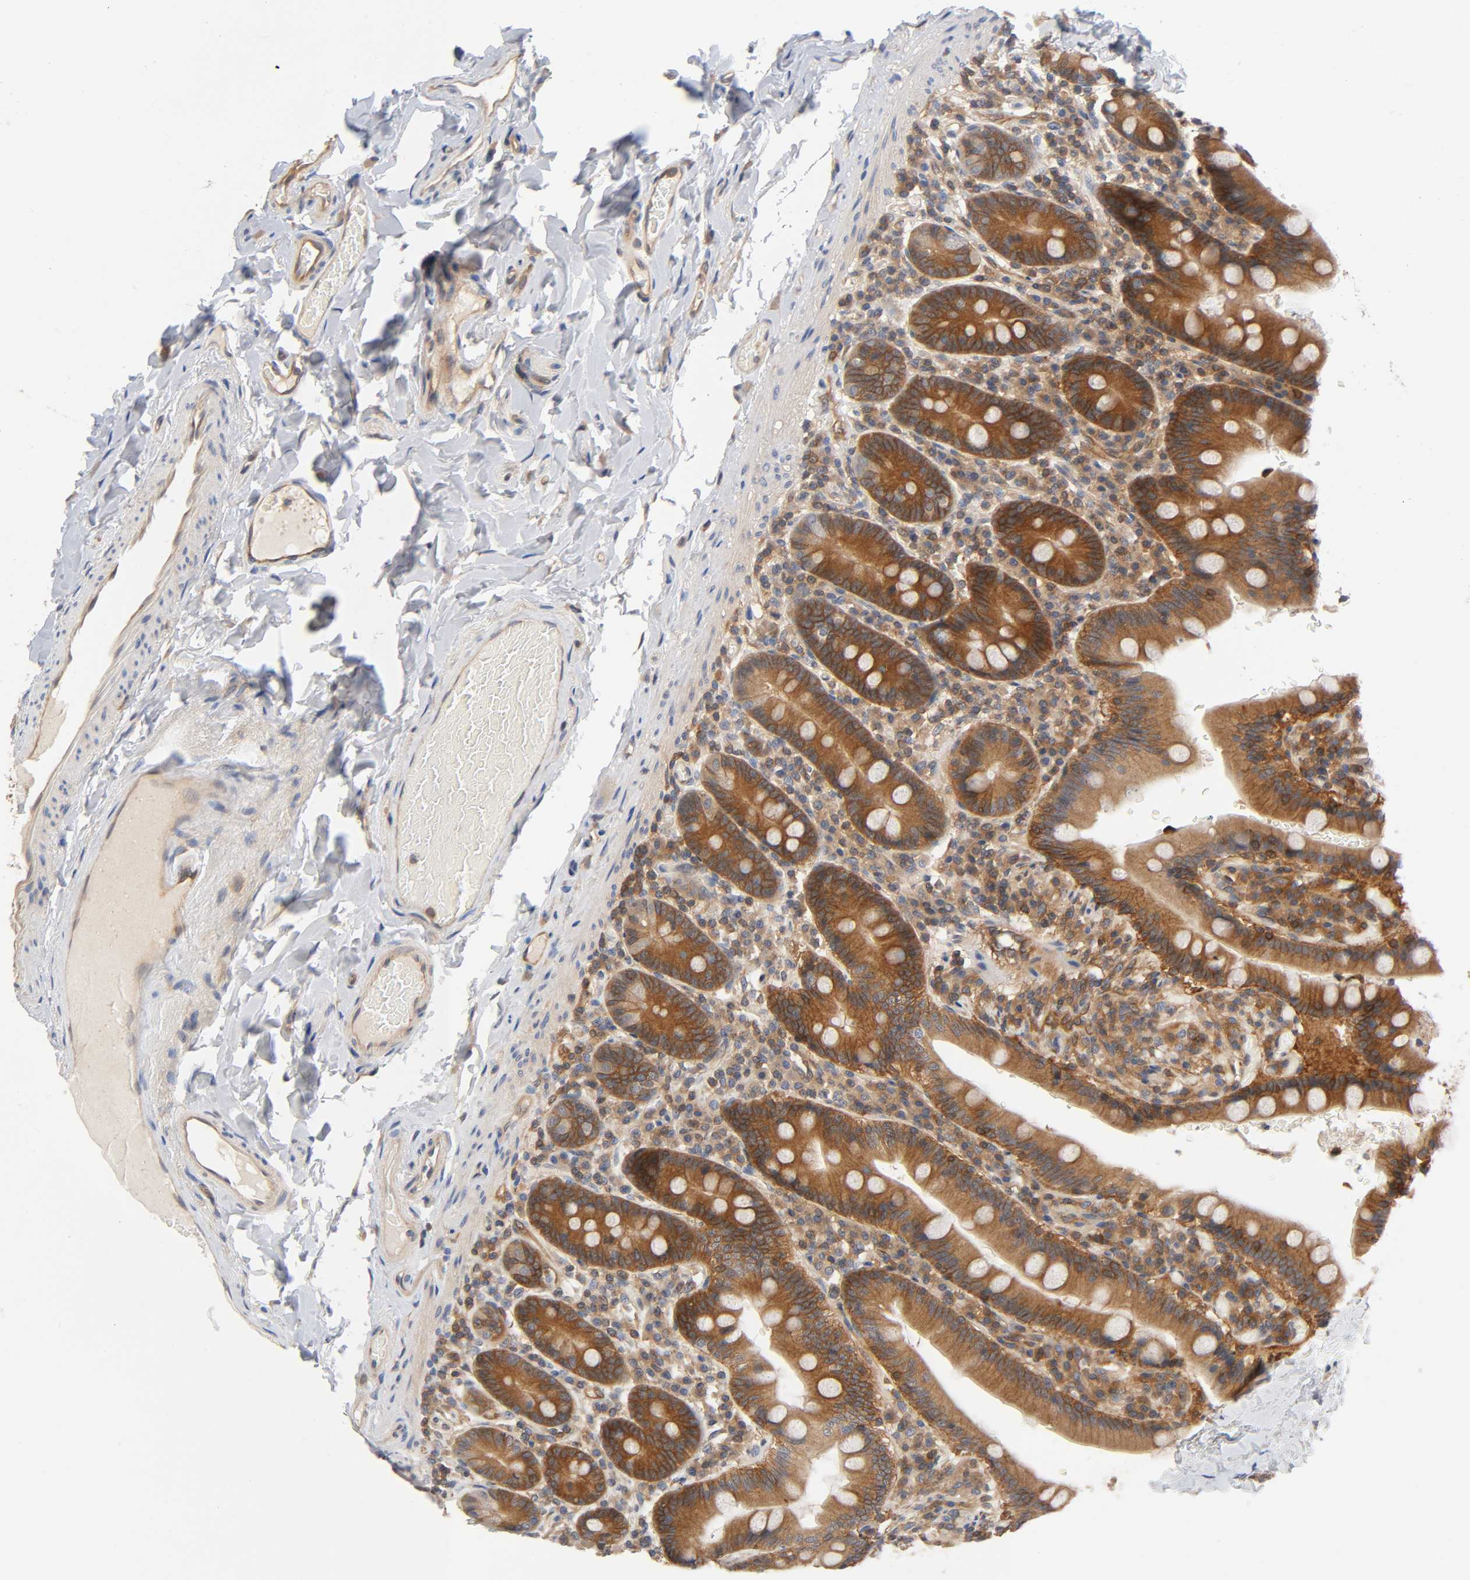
{"staining": {"intensity": "strong", "quantity": ">75%", "location": "cytoplasmic/membranous"}, "tissue": "duodenum", "cell_type": "Glandular cells", "image_type": "normal", "snomed": [{"axis": "morphology", "description": "Normal tissue, NOS"}, {"axis": "topography", "description": "Duodenum"}], "caption": "Unremarkable duodenum exhibits strong cytoplasmic/membranous staining in approximately >75% of glandular cells (Brightfield microscopy of DAB IHC at high magnification)..", "gene": "PRKAB1", "patient": {"sex": "male", "age": 66}}